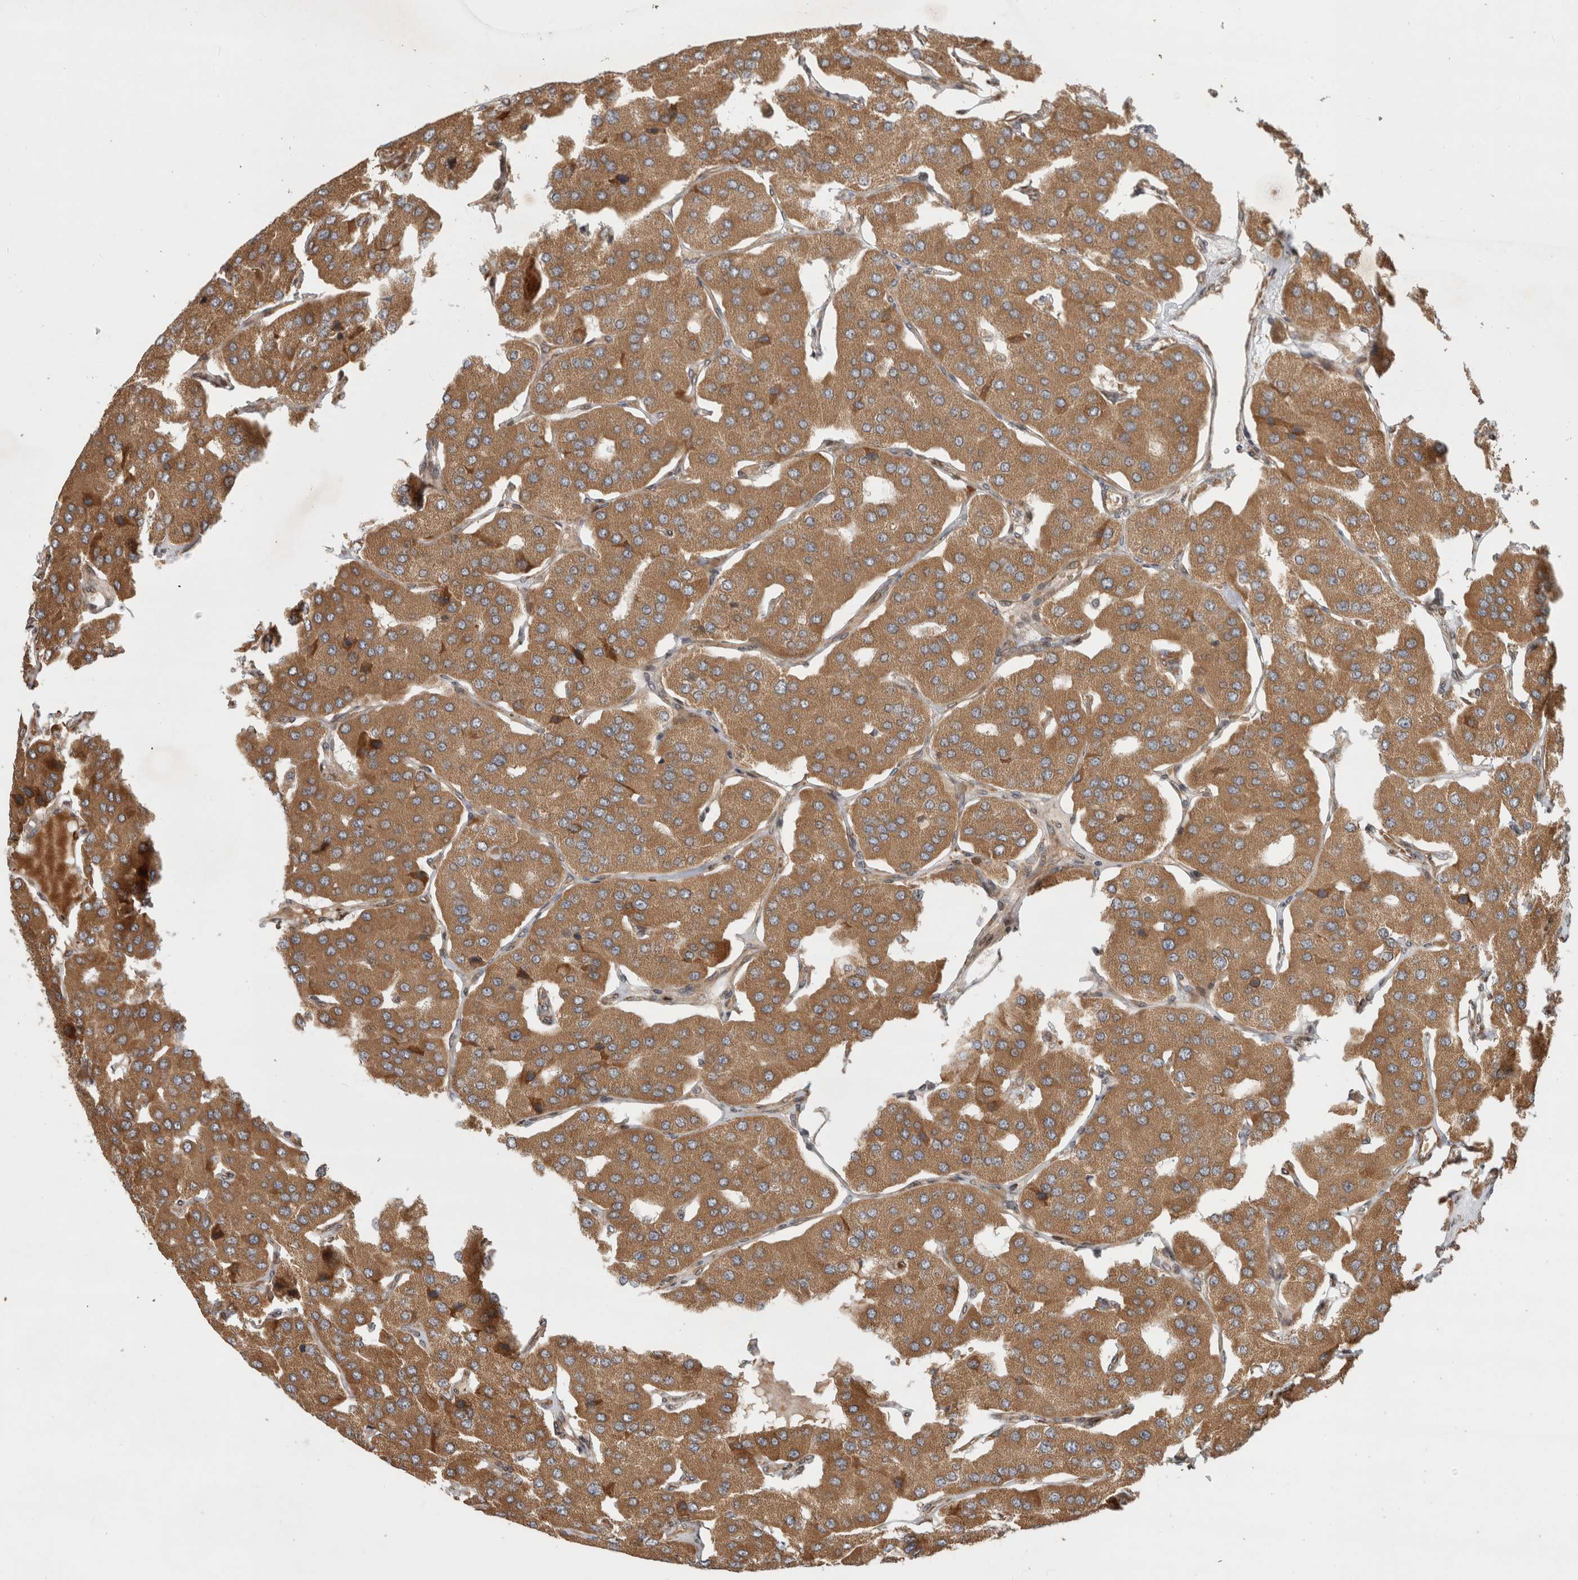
{"staining": {"intensity": "moderate", "quantity": ">75%", "location": "cytoplasmic/membranous"}, "tissue": "parathyroid gland", "cell_type": "Glandular cells", "image_type": "normal", "snomed": [{"axis": "morphology", "description": "Normal tissue, NOS"}, {"axis": "morphology", "description": "Adenoma, NOS"}, {"axis": "topography", "description": "Parathyroid gland"}], "caption": "Glandular cells display medium levels of moderate cytoplasmic/membranous expression in about >75% of cells in unremarkable parathyroid gland. (Stains: DAB in brown, nuclei in blue, Microscopy: brightfield microscopy at high magnification).", "gene": "TUBD1", "patient": {"sex": "female", "age": 86}}